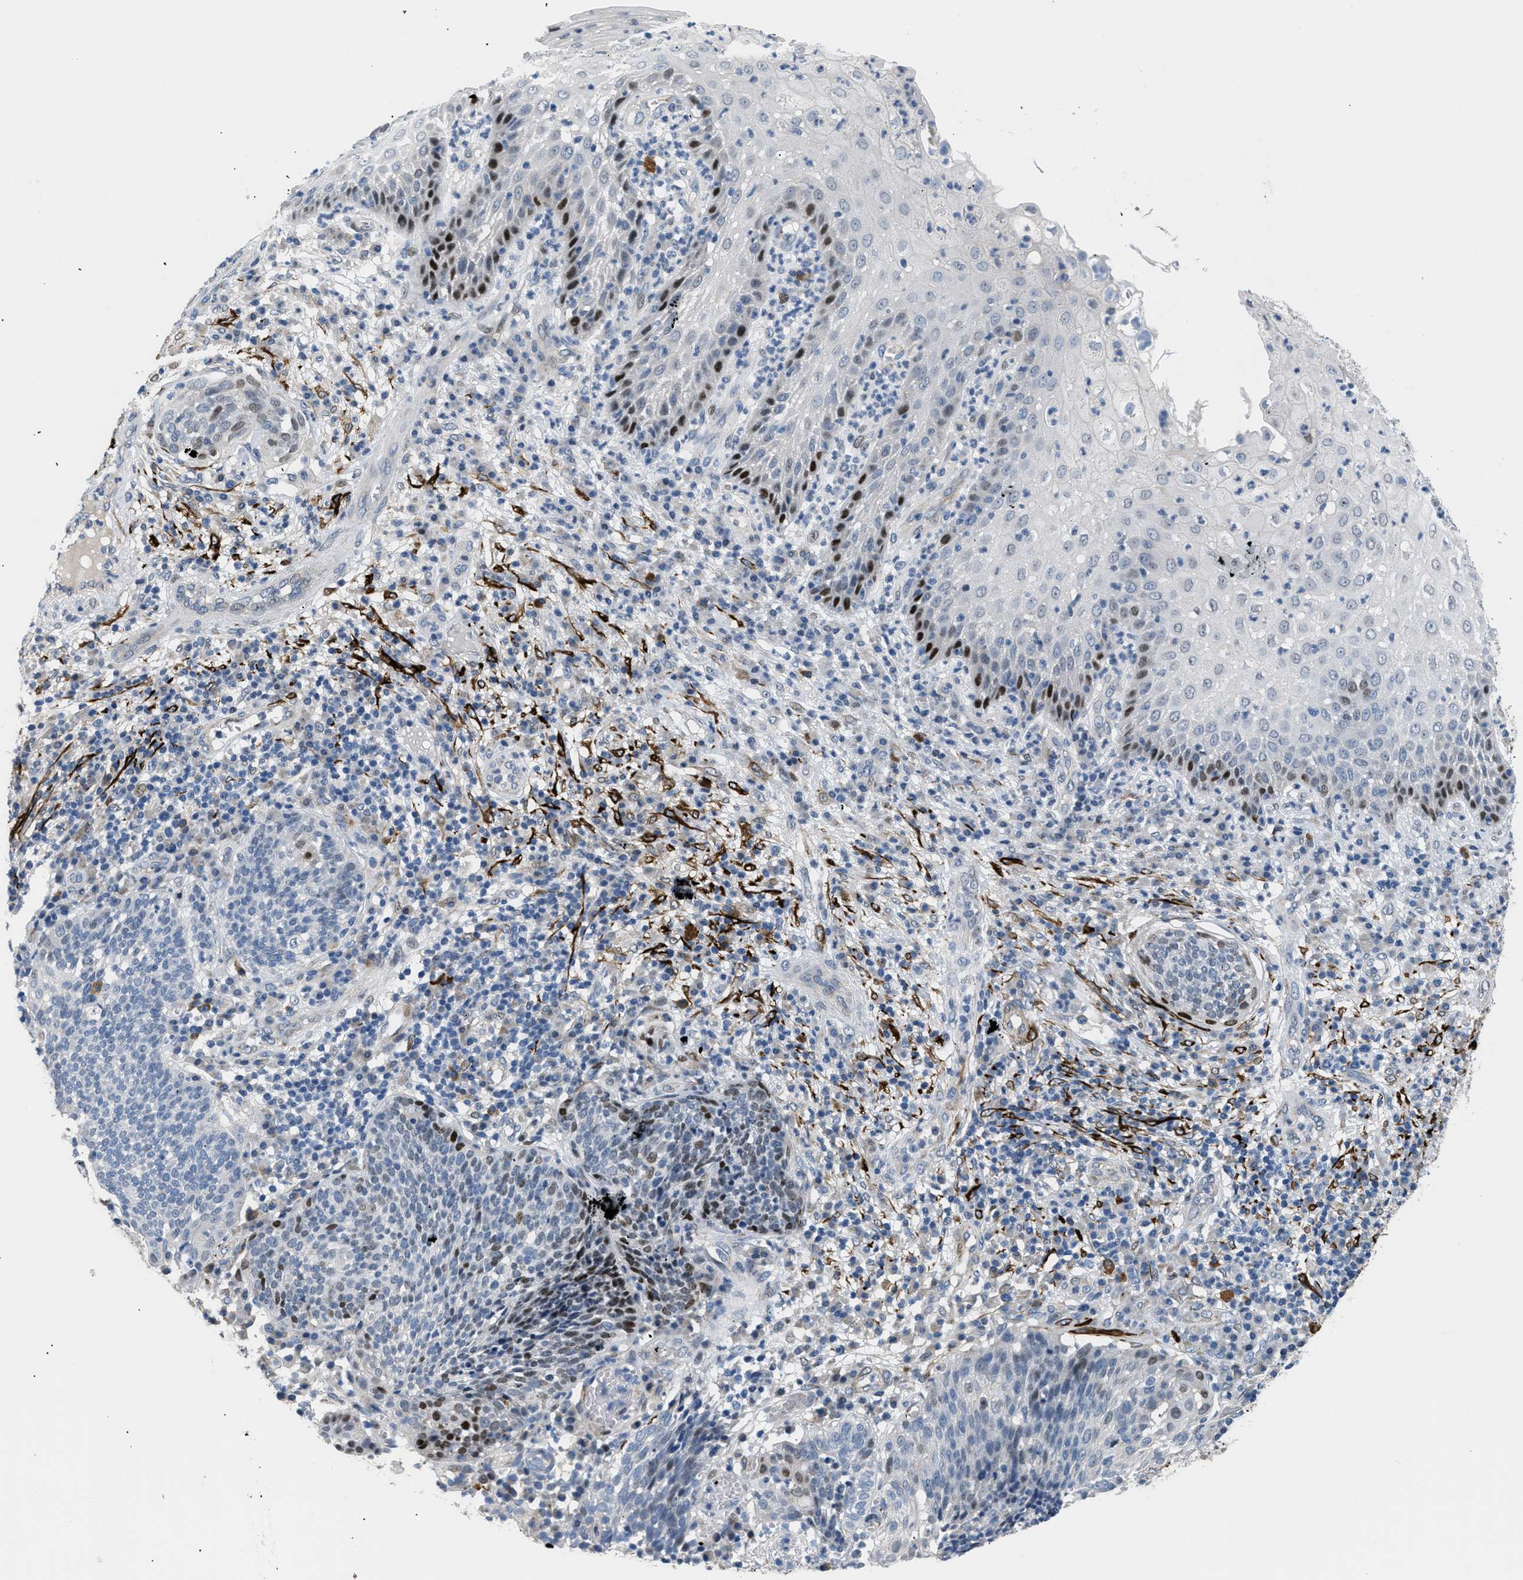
{"staining": {"intensity": "moderate", "quantity": "<25%", "location": "nuclear"}, "tissue": "cervical cancer", "cell_type": "Tumor cells", "image_type": "cancer", "snomed": [{"axis": "morphology", "description": "Squamous cell carcinoma, NOS"}, {"axis": "topography", "description": "Cervix"}], "caption": "High-power microscopy captured an IHC image of cervical cancer (squamous cell carcinoma), revealing moderate nuclear expression in about <25% of tumor cells. Nuclei are stained in blue.", "gene": "ICA1", "patient": {"sex": "female", "age": 34}}